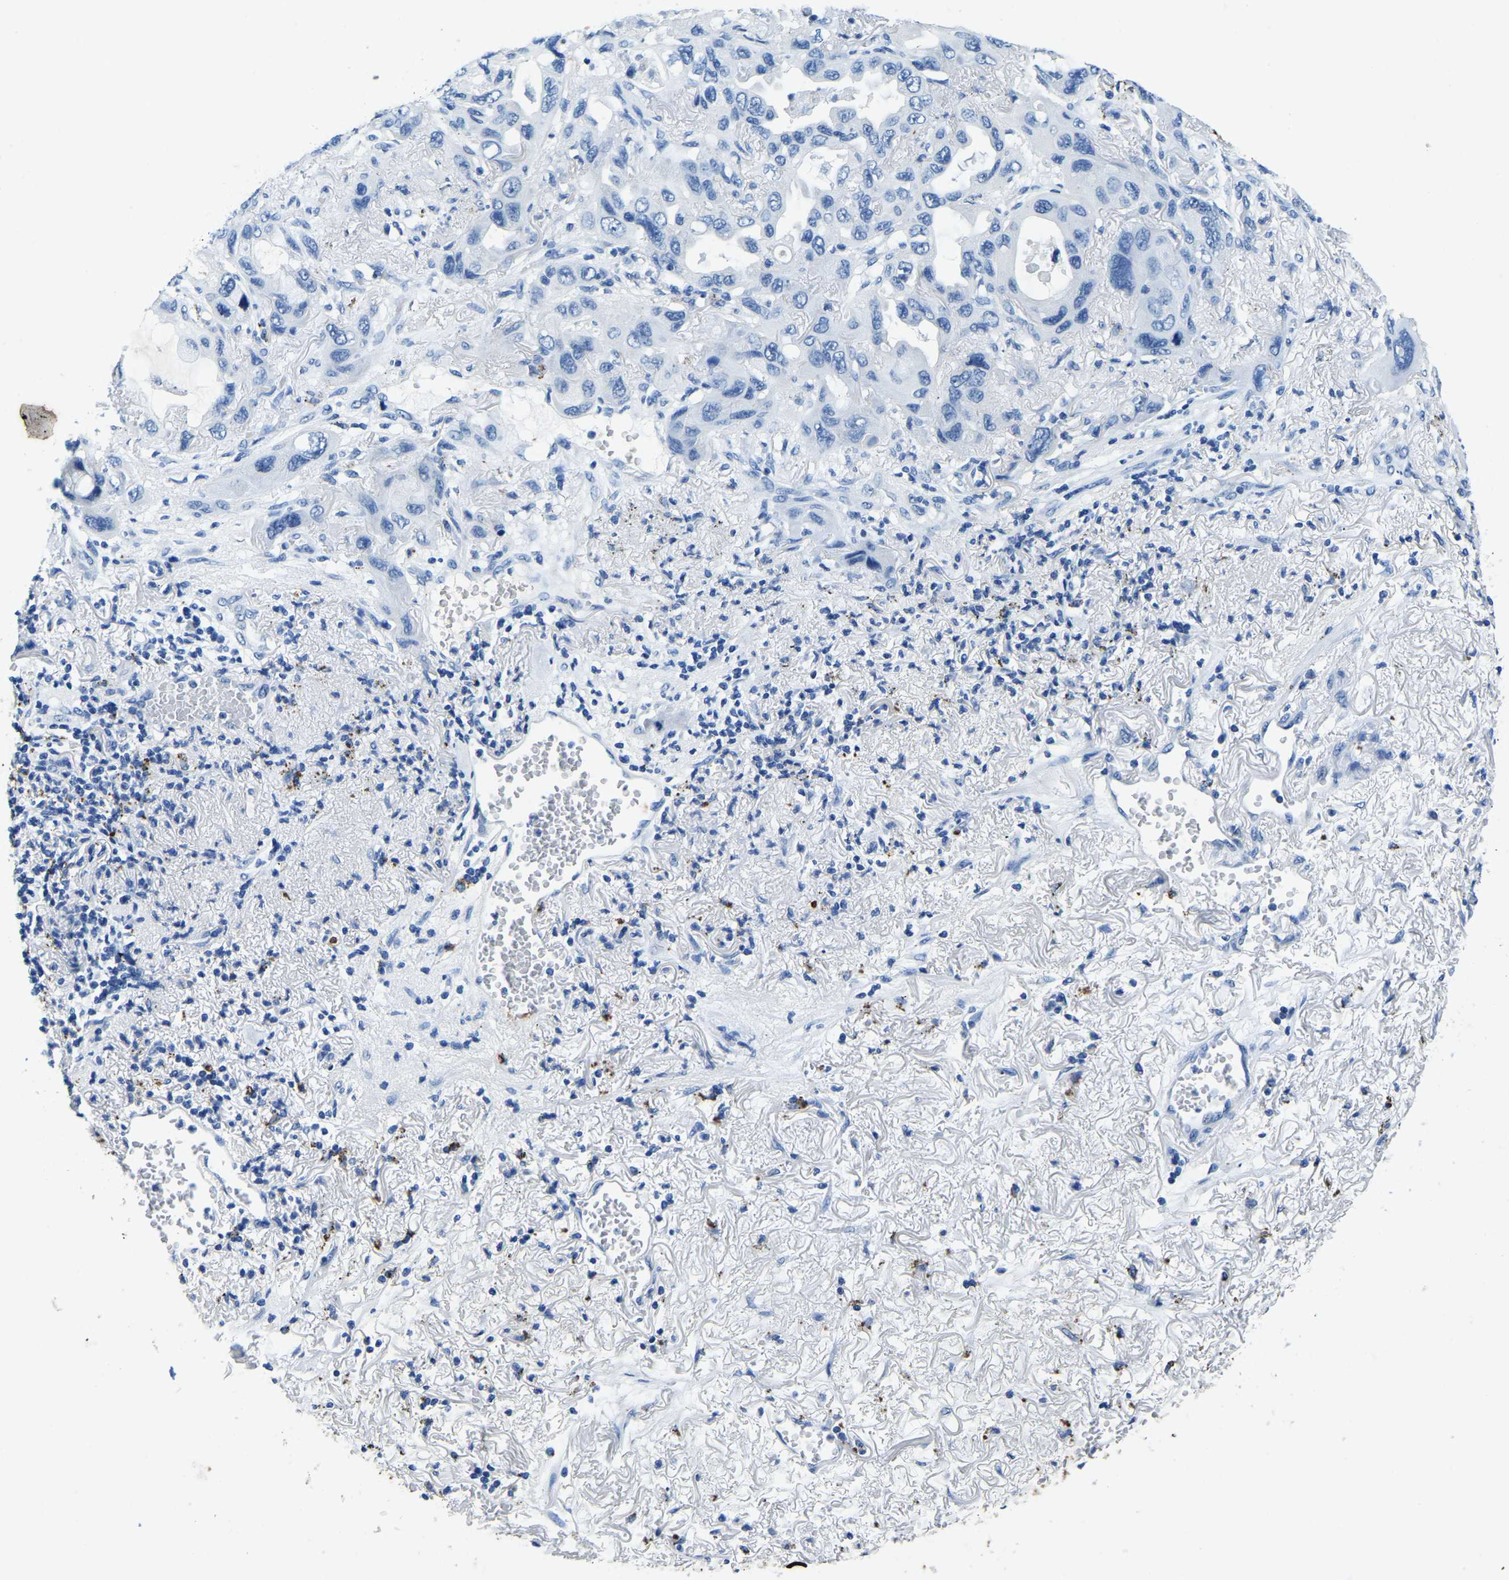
{"staining": {"intensity": "negative", "quantity": "none", "location": "none"}, "tissue": "lung cancer", "cell_type": "Tumor cells", "image_type": "cancer", "snomed": [{"axis": "morphology", "description": "Squamous cell carcinoma, NOS"}, {"axis": "topography", "description": "Lung"}], "caption": "This is an immunohistochemistry (IHC) image of human squamous cell carcinoma (lung). There is no expression in tumor cells.", "gene": "UBN2", "patient": {"sex": "female", "age": 73}}